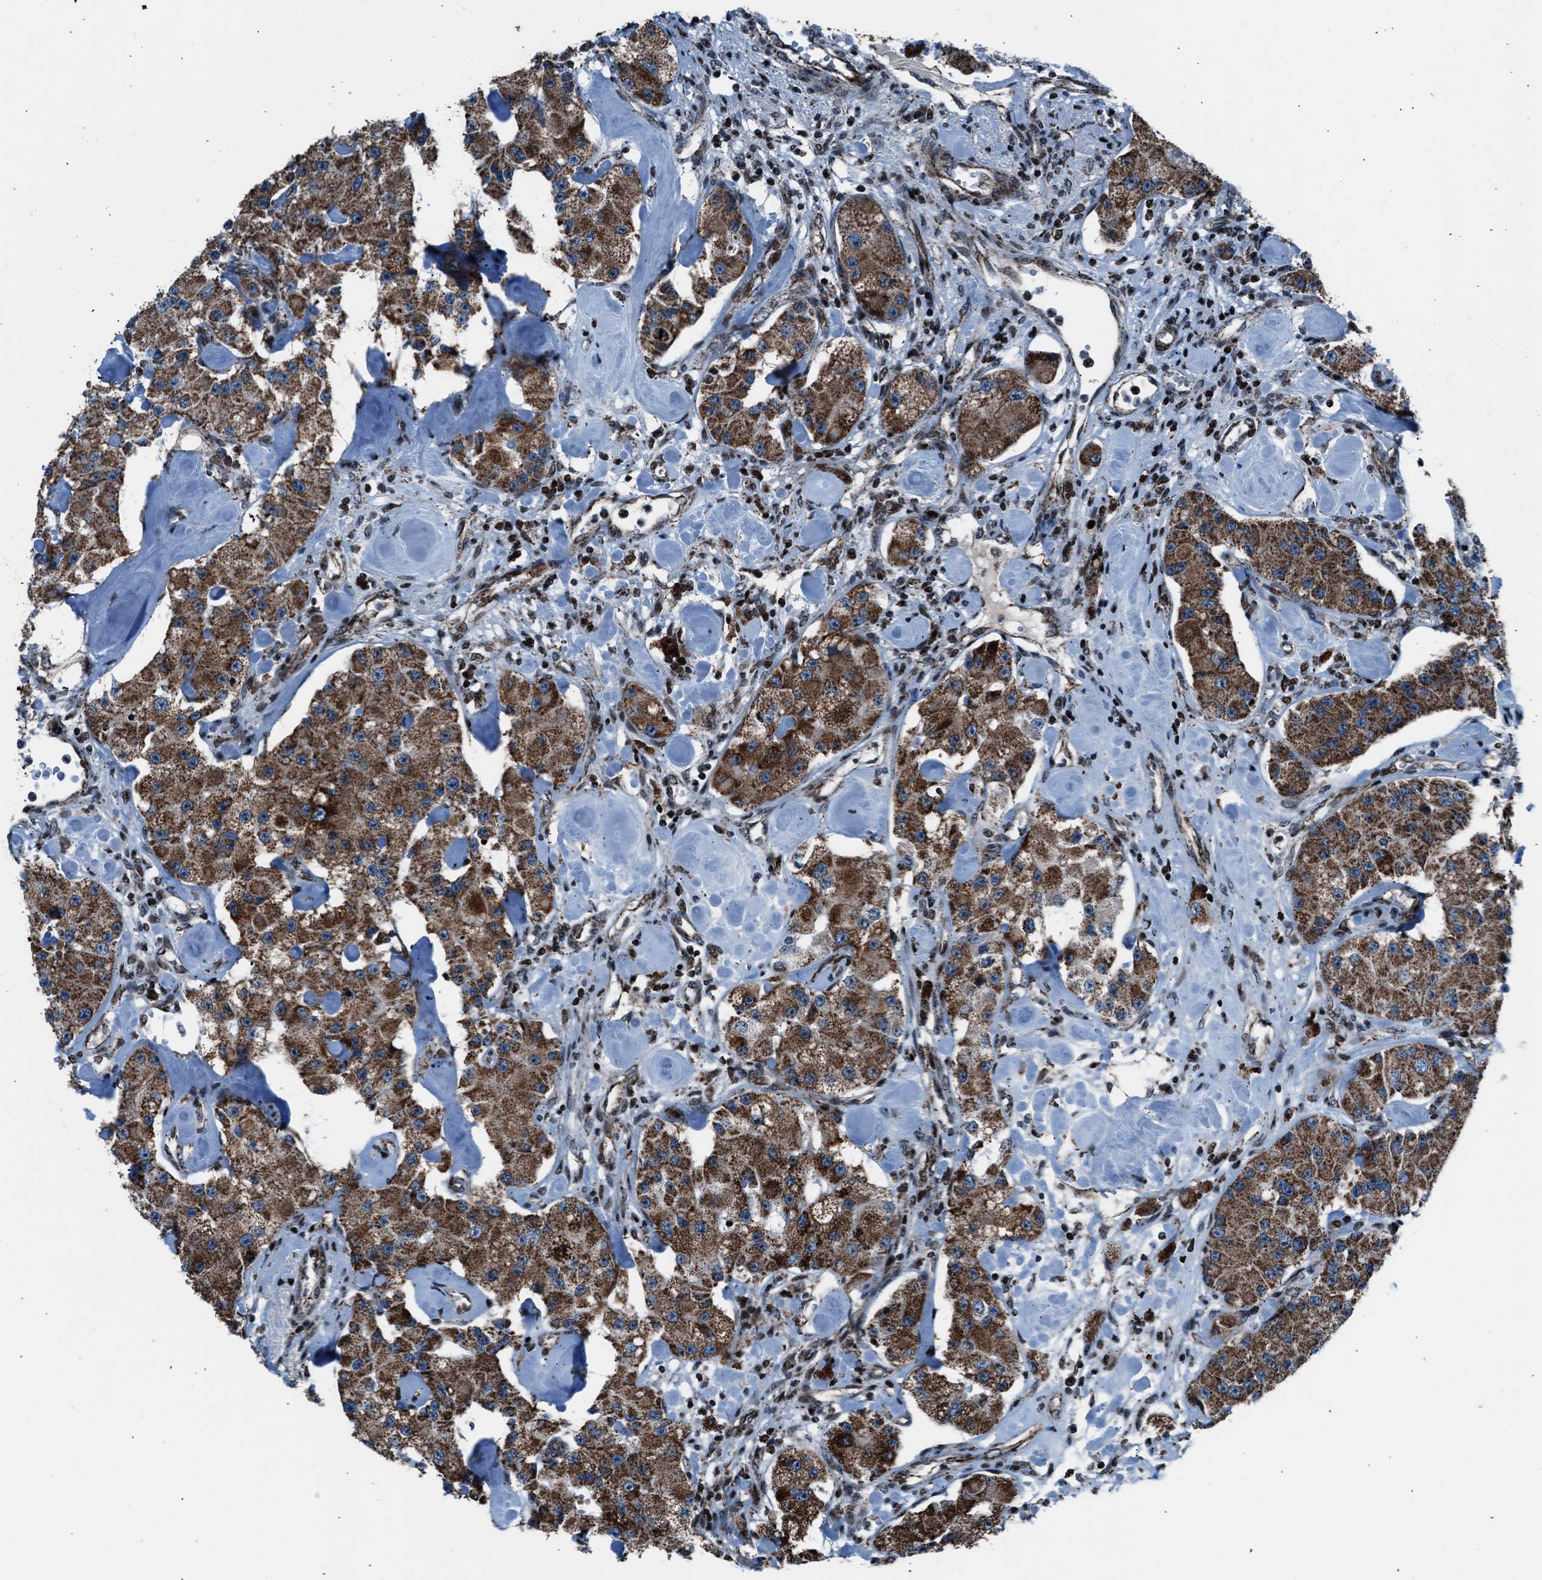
{"staining": {"intensity": "moderate", "quantity": ">75%", "location": "cytoplasmic/membranous"}, "tissue": "carcinoid", "cell_type": "Tumor cells", "image_type": "cancer", "snomed": [{"axis": "morphology", "description": "Carcinoid, malignant, NOS"}, {"axis": "topography", "description": "Pancreas"}], "caption": "The image exhibits a brown stain indicating the presence of a protein in the cytoplasmic/membranous of tumor cells in carcinoid. (brown staining indicates protein expression, while blue staining denotes nuclei).", "gene": "MORC3", "patient": {"sex": "male", "age": 41}}